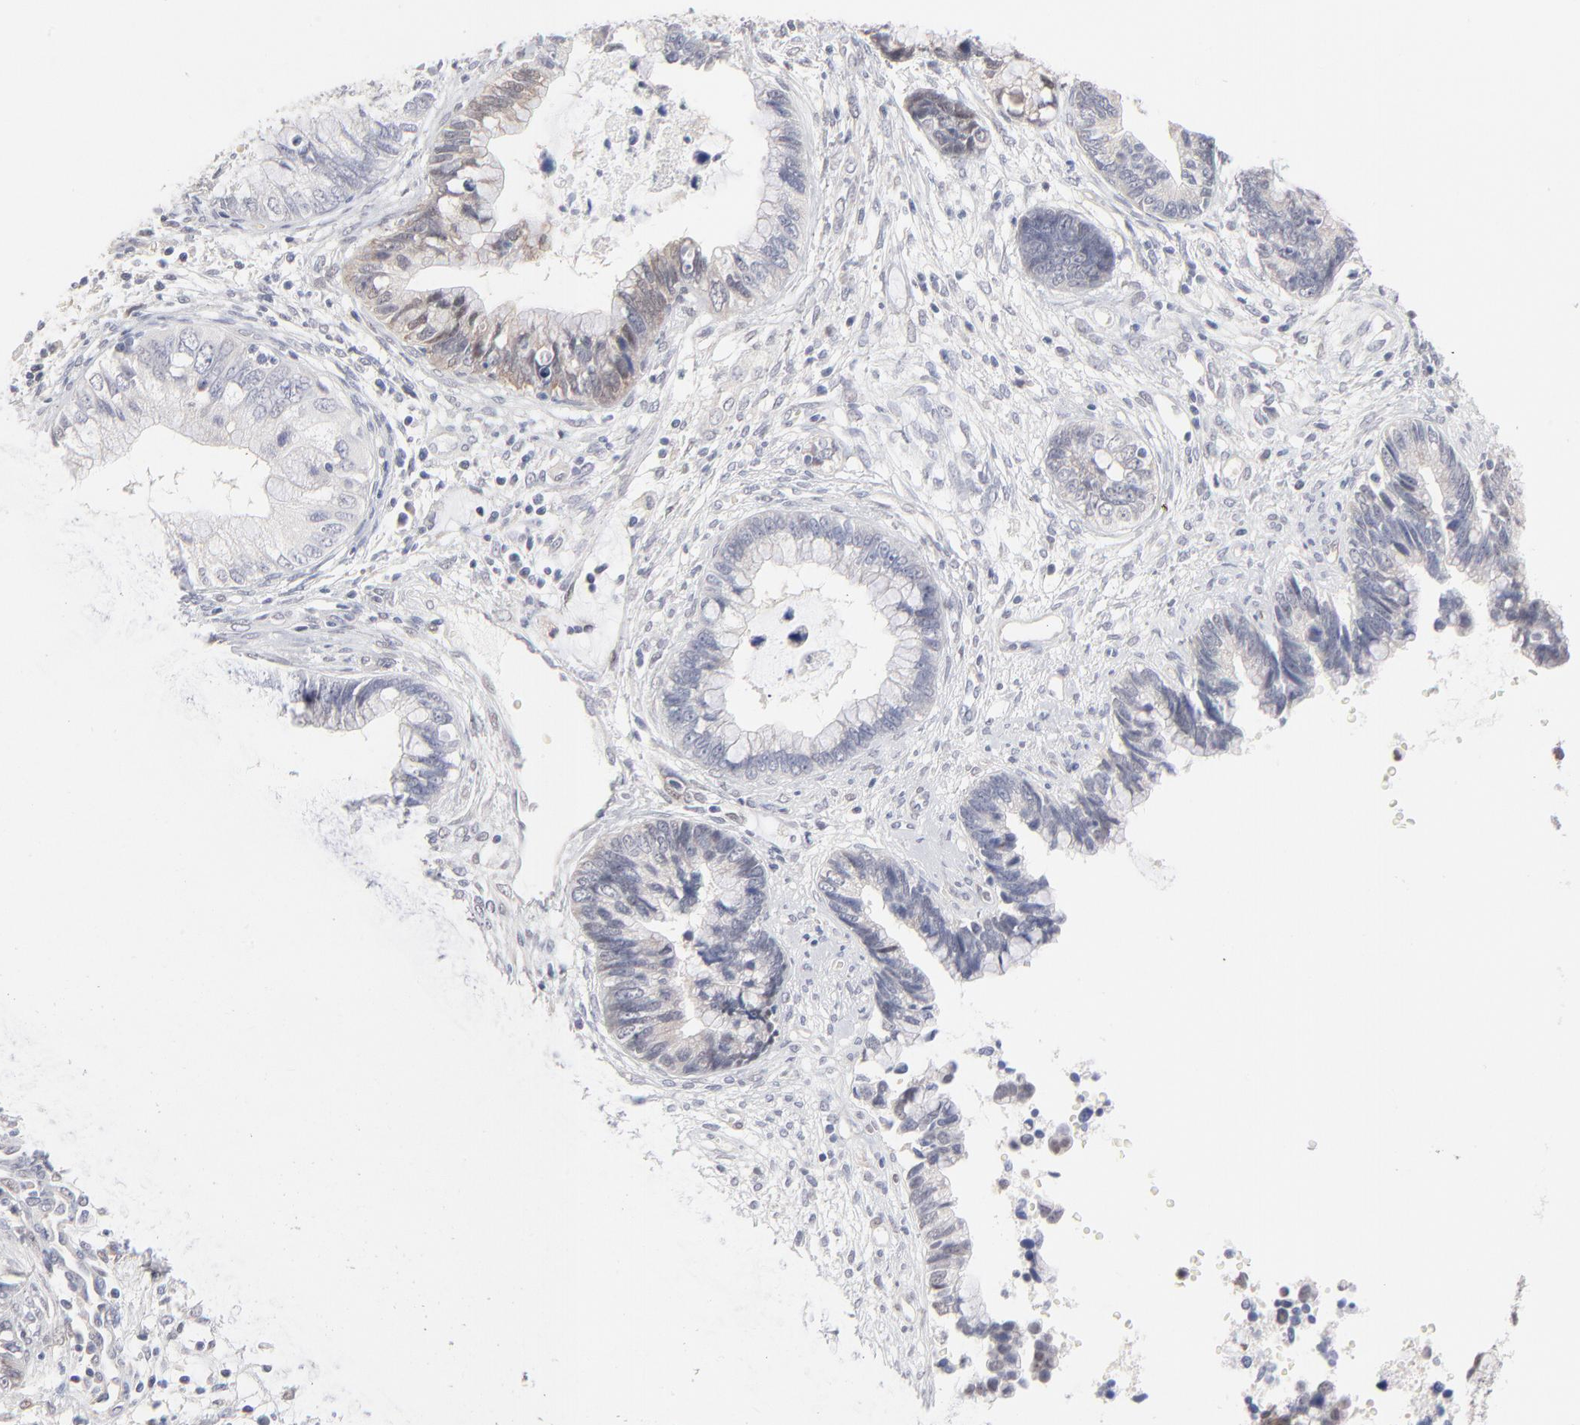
{"staining": {"intensity": "moderate", "quantity": "<25%", "location": "cytoplasmic/membranous"}, "tissue": "cervical cancer", "cell_type": "Tumor cells", "image_type": "cancer", "snomed": [{"axis": "morphology", "description": "Adenocarcinoma, NOS"}, {"axis": "topography", "description": "Cervix"}], "caption": "Immunohistochemical staining of human adenocarcinoma (cervical) reveals low levels of moderate cytoplasmic/membranous protein expression in about <25% of tumor cells.", "gene": "RBM3", "patient": {"sex": "female", "age": 44}}